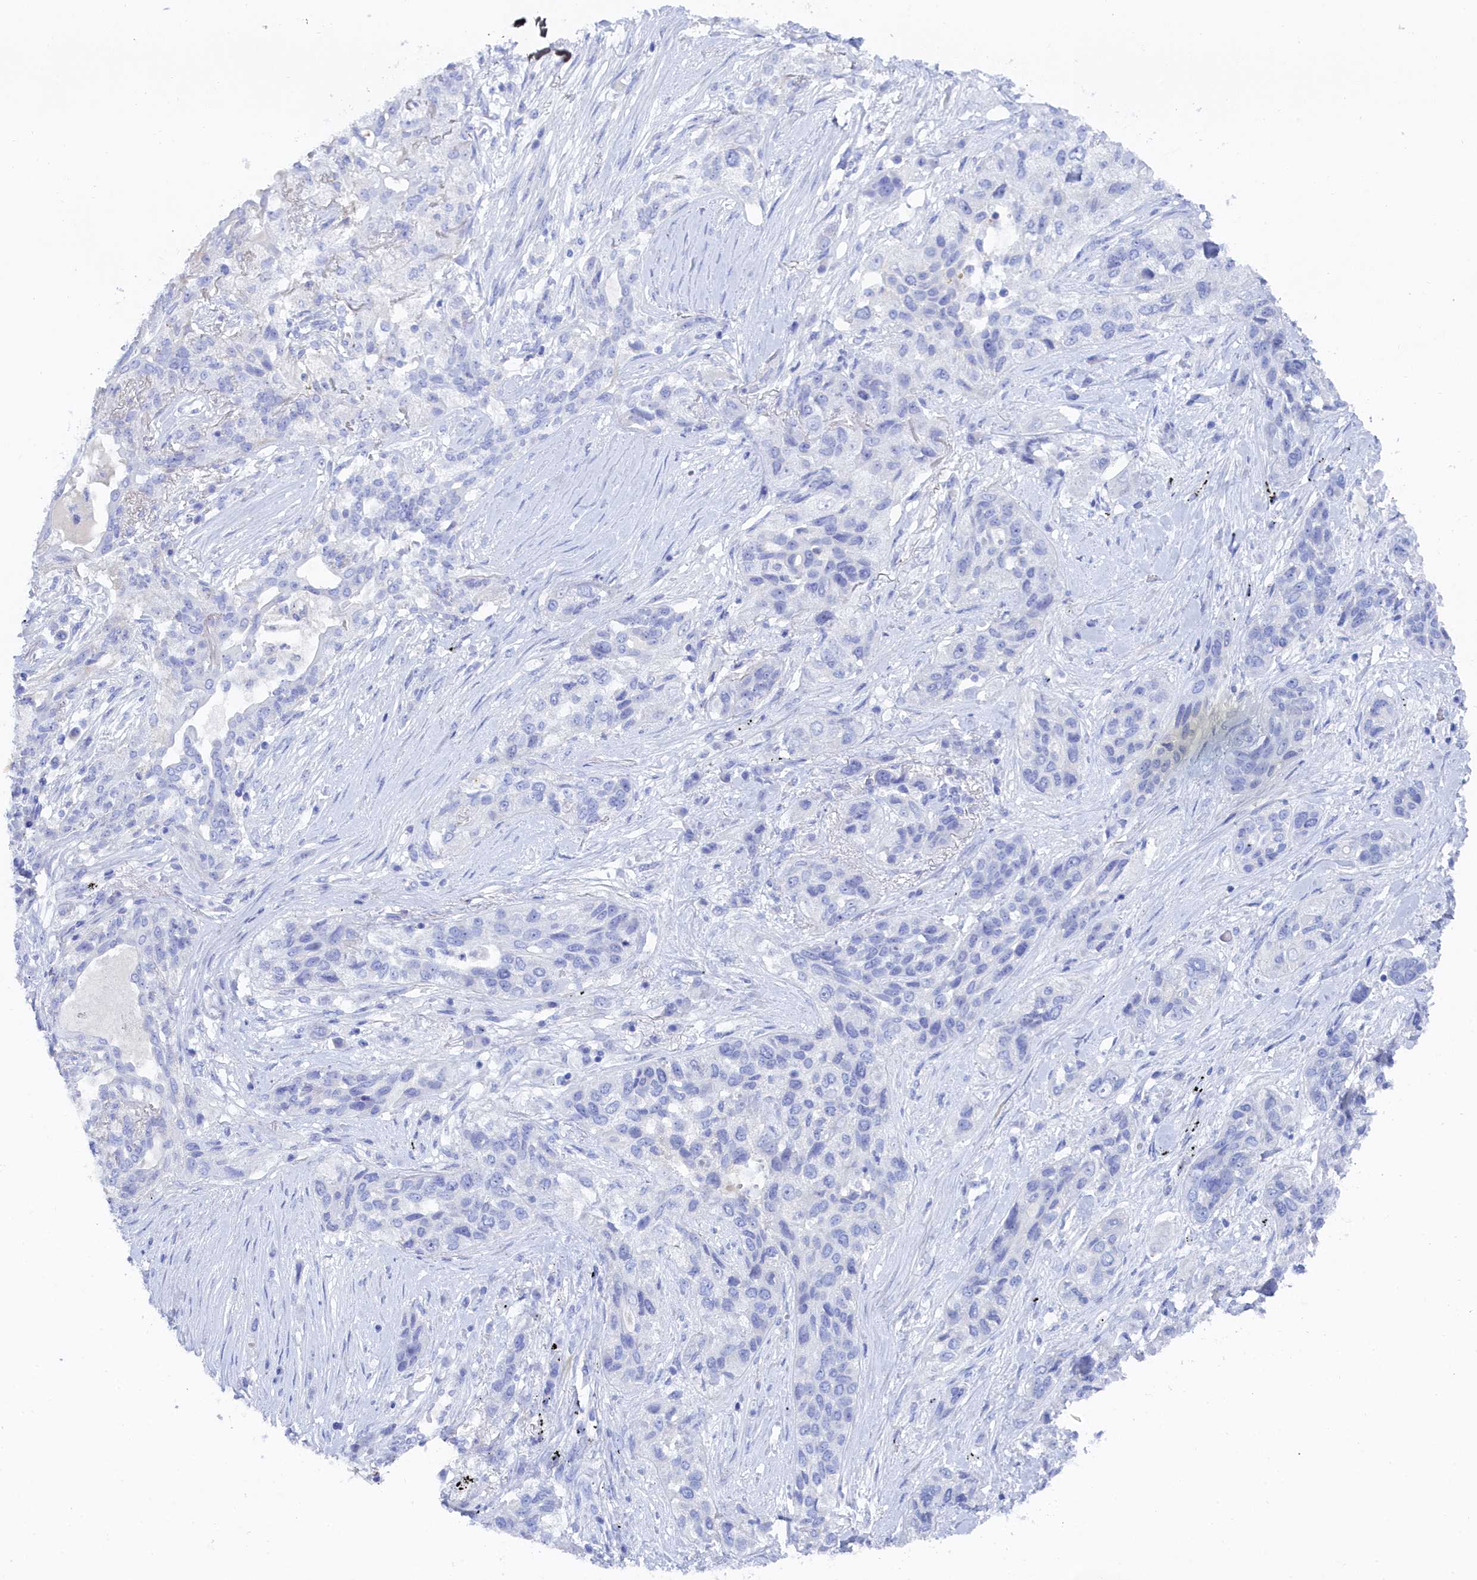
{"staining": {"intensity": "negative", "quantity": "none", "location": "none"}, "tissue": "lung cancer", "cell_type": "Tumor cells", "image_type": "cancer", "snomed": [{"axis": "morphology", "description": "Squamous cell carcinoma, NOS"}, {"axis": "topography", "description": "Lung"}], "caption": "Photomicrograph shows no protein expression in tumor cells of lung cancer tissue.", "gene": "TRIM10", "patient": {"sex": "female", "age": 70}}